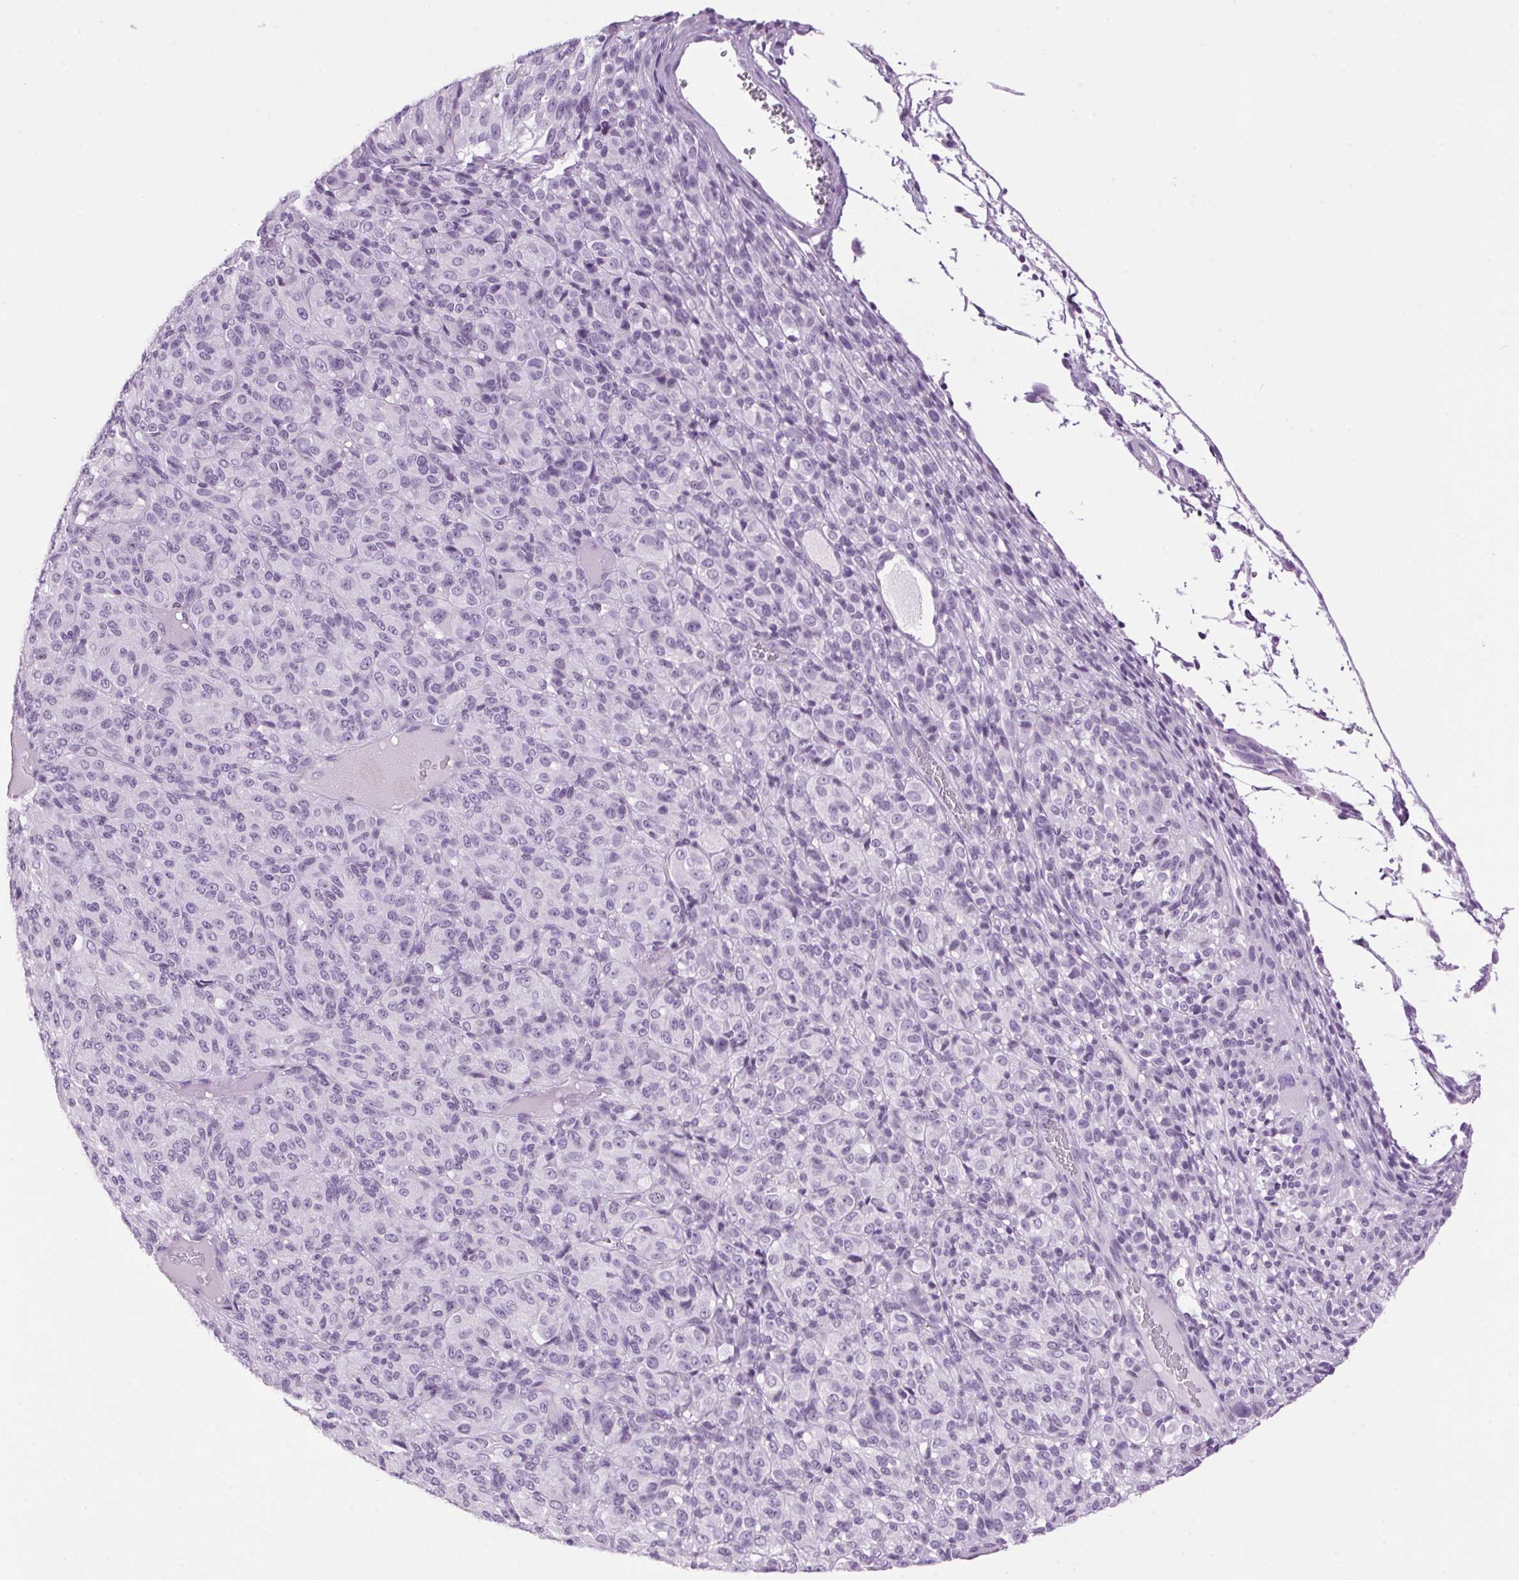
{"staining": {"intensity": "negative", "quantity": "none", "location": "none"}, "tissue": "melanoma", "cell_type": "Tumor cells", "image_type": "cancer", "snomed": [{"axis": "morphology", "description": "Malignant melanoma, Metastatic site"}, {"axis": "topography", "description": "Brain"}], "caption": "Human melanoma stained for a protein using immunohistochemistry shows no expression in tumor cells.", "gene": "TMEM88B", "patient": {"sex": "female", "age": 56}}